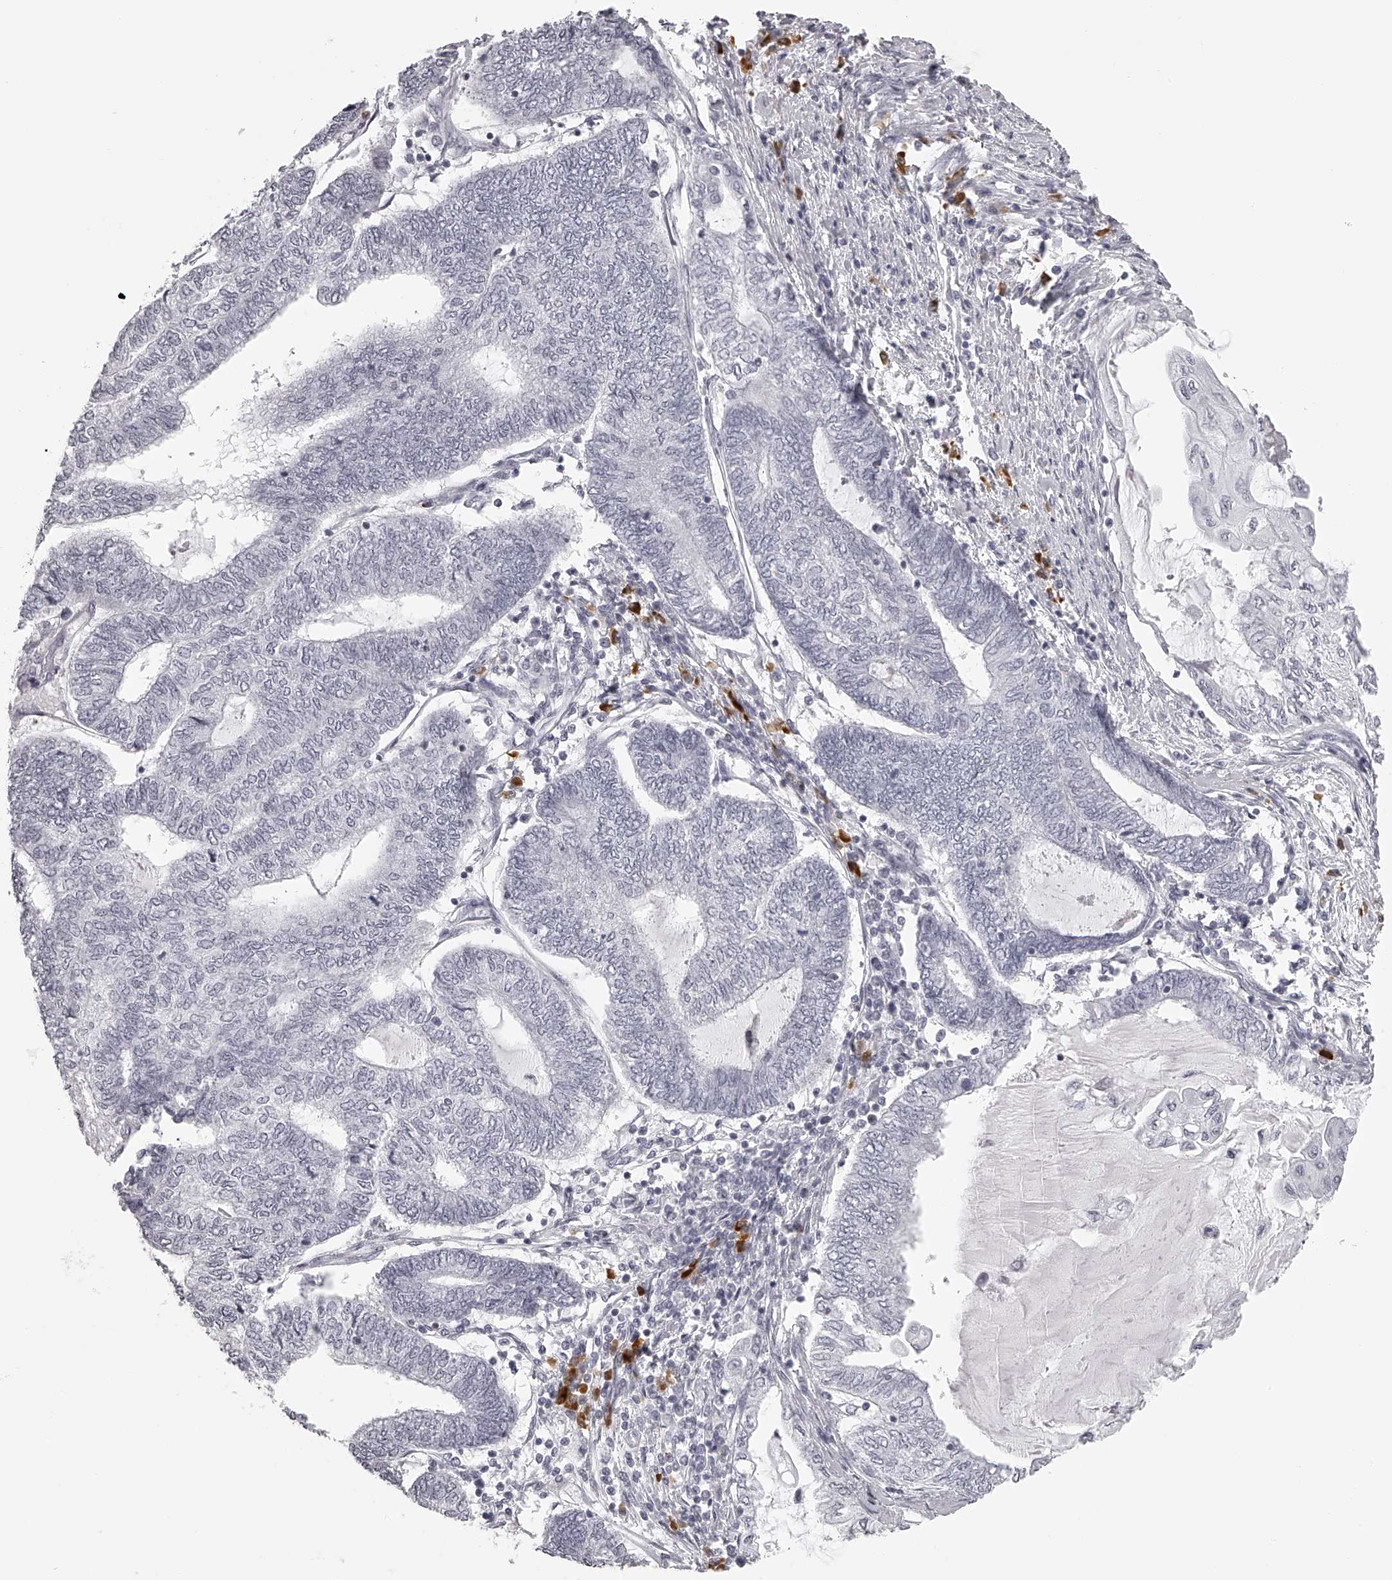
{"staining": {"intensity": "negative", "quantity": "none", "location": "none"}, "tissue": "endometrial cancer", "cell_type": "Tumor cells", "image_type": "cancer", "snomed": [{"axis": "morphology", "description": "Adenocarcinoma, NOS"}, {"axis": "topography", "description": "Uterus"}, {"axis": "topography", "description": "Endometrium"}], "caption": "A high-resolution image shows immunohistochemistry (IHC) staining of adenocarcinoma (endometrial), which demonstrates no significant expression in tumor cells. (Brightfield microscopy of DAB (3,3'-diaminobenzidine) immunohistochemistry (IHC) at high magnification).", "gene": "SEC11C", "patient": {"sex": "female", "age": 70}}